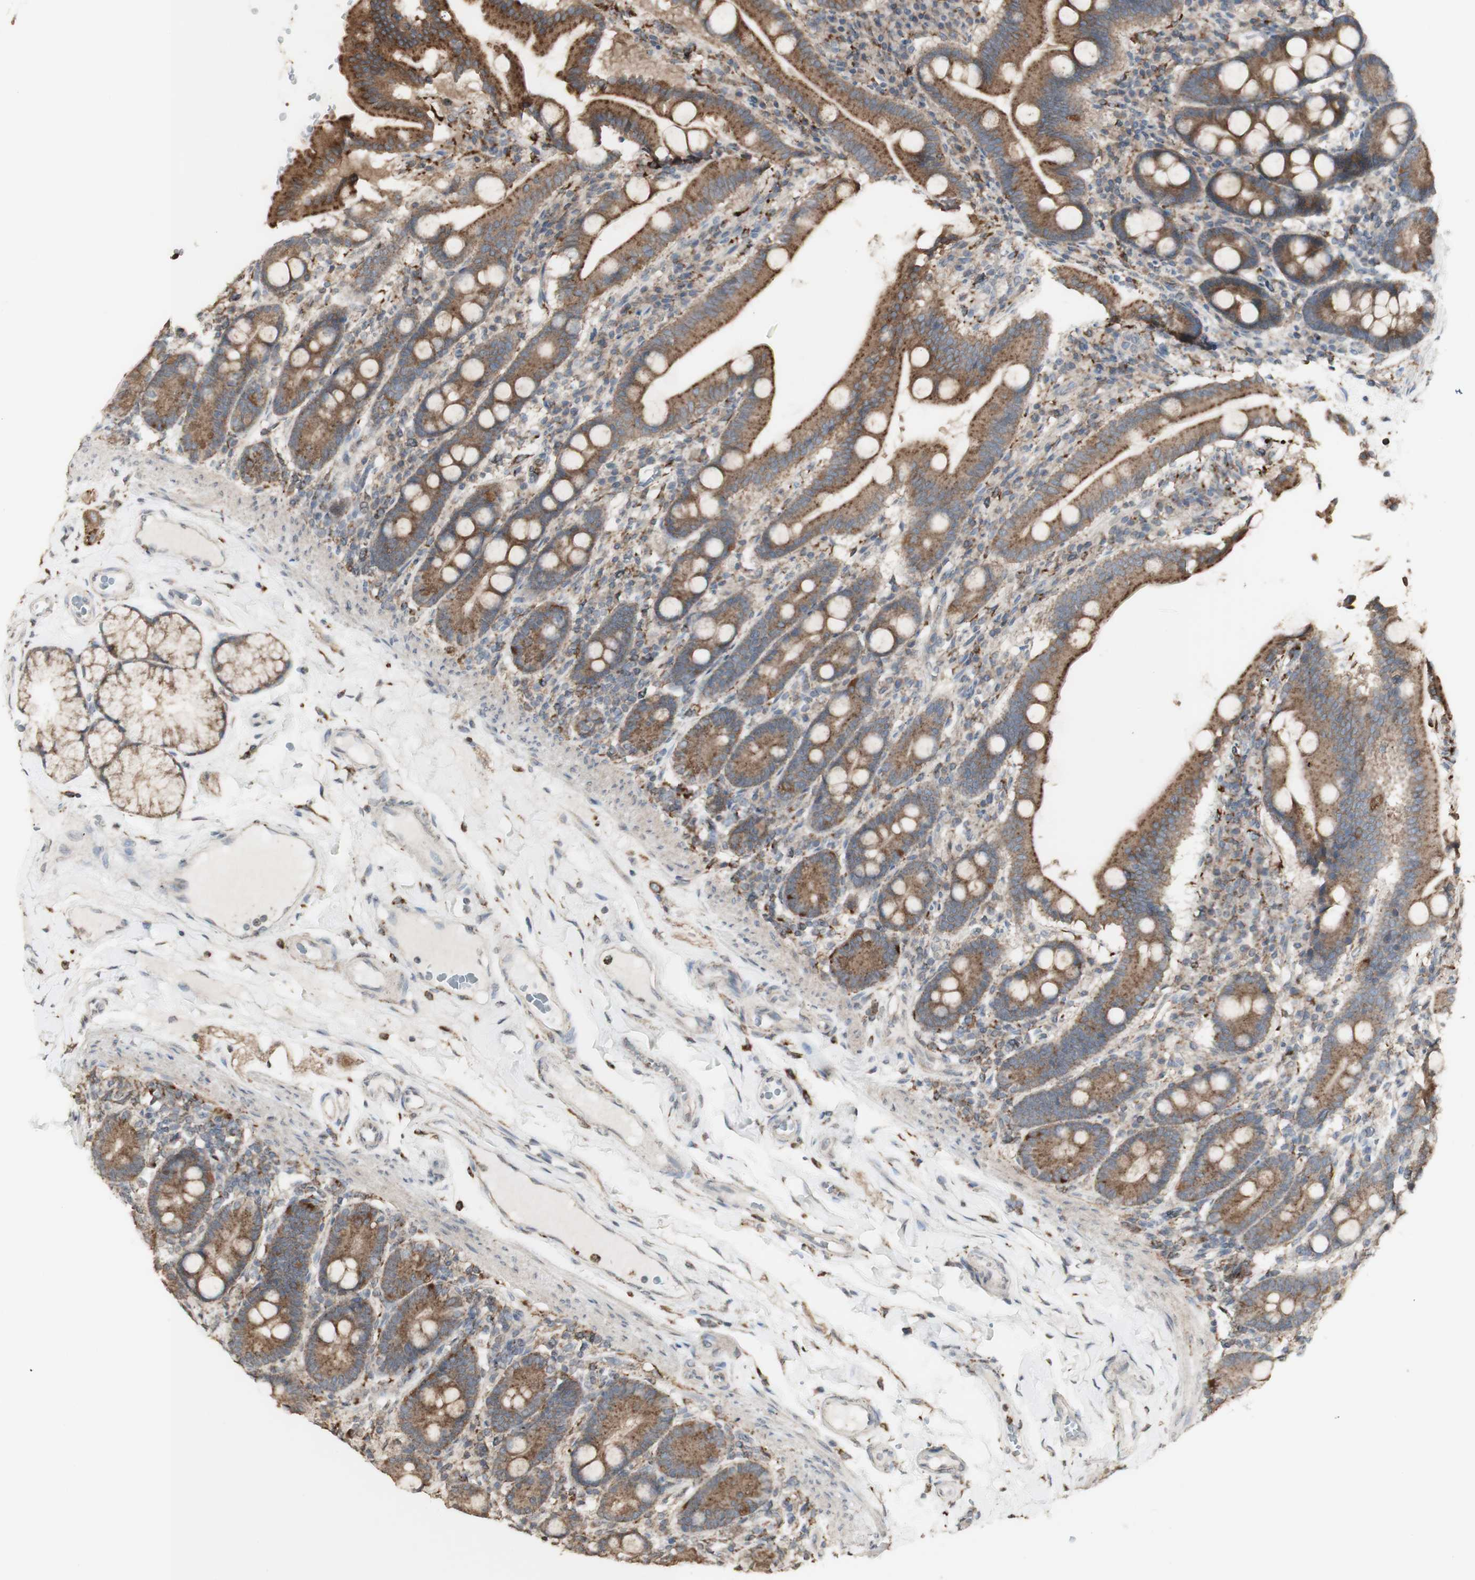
{"staining": {"intensity": "strong", "quantity": ">75%", "location": "cytoplasmic/membranous"}, "tissue": "duodenum", "cell_type": "Glandular cells", "image_type": "normal", "snomed": [{"axis": "morphology", "description": "Normal tissue, NOS"}, {"axis": "topography", "description": "Duodenum"}], "caption": "Brown immunohistochemical staining in benign human duodenum reveals strong cytoplasmic/membranous expression in about >75% of glandular cells. Using DAB (brown) and hematoxylin (blue) stains, captured at high magnification using brightfield microscopy.", "gene": "ATP6V1E1", "patient": {"sex": "male", "age": 50}}